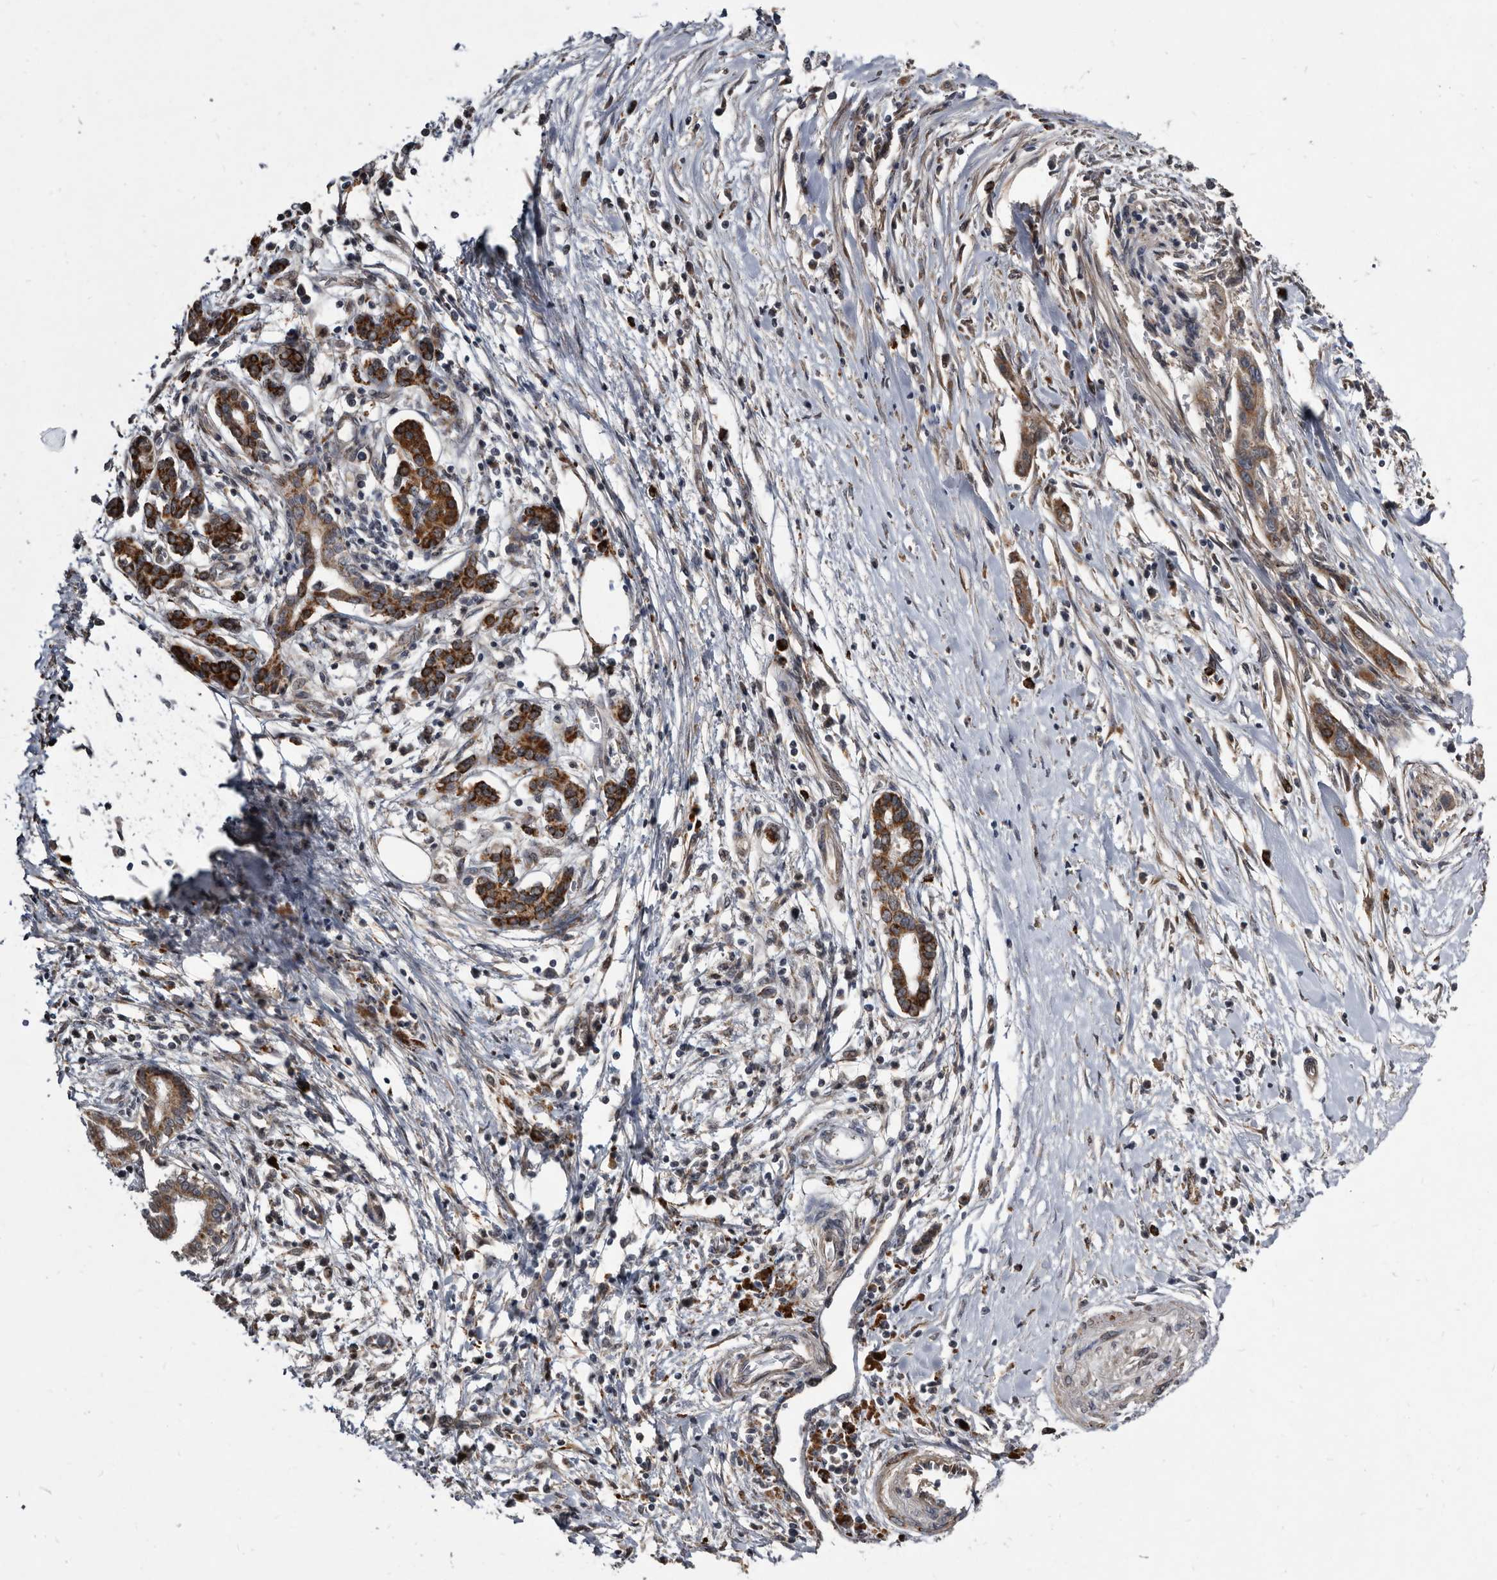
{"staining": {"intensity": "strong", "quantity": ">75%", "location": "cytoplasmic/membranous"}, "tissue": "pancreatic cancer", "cell_type": "Tumor cells", "image_type": "cancer", "snomed": [{"axis": "morphology", "description": "Adenocarcinoma, NOS"}, {"axis": "topography", "description": "Pancreas"}], "caption": "This is a photomicrograph of immunohistochemistry (IHC) staining of pancreatic adenocarcinoma, which shows strong staining in the cytoplasmic/membranous of tumor cells.", "gene": "CTSA", "patient": {"sex": "male", "age": 58}}